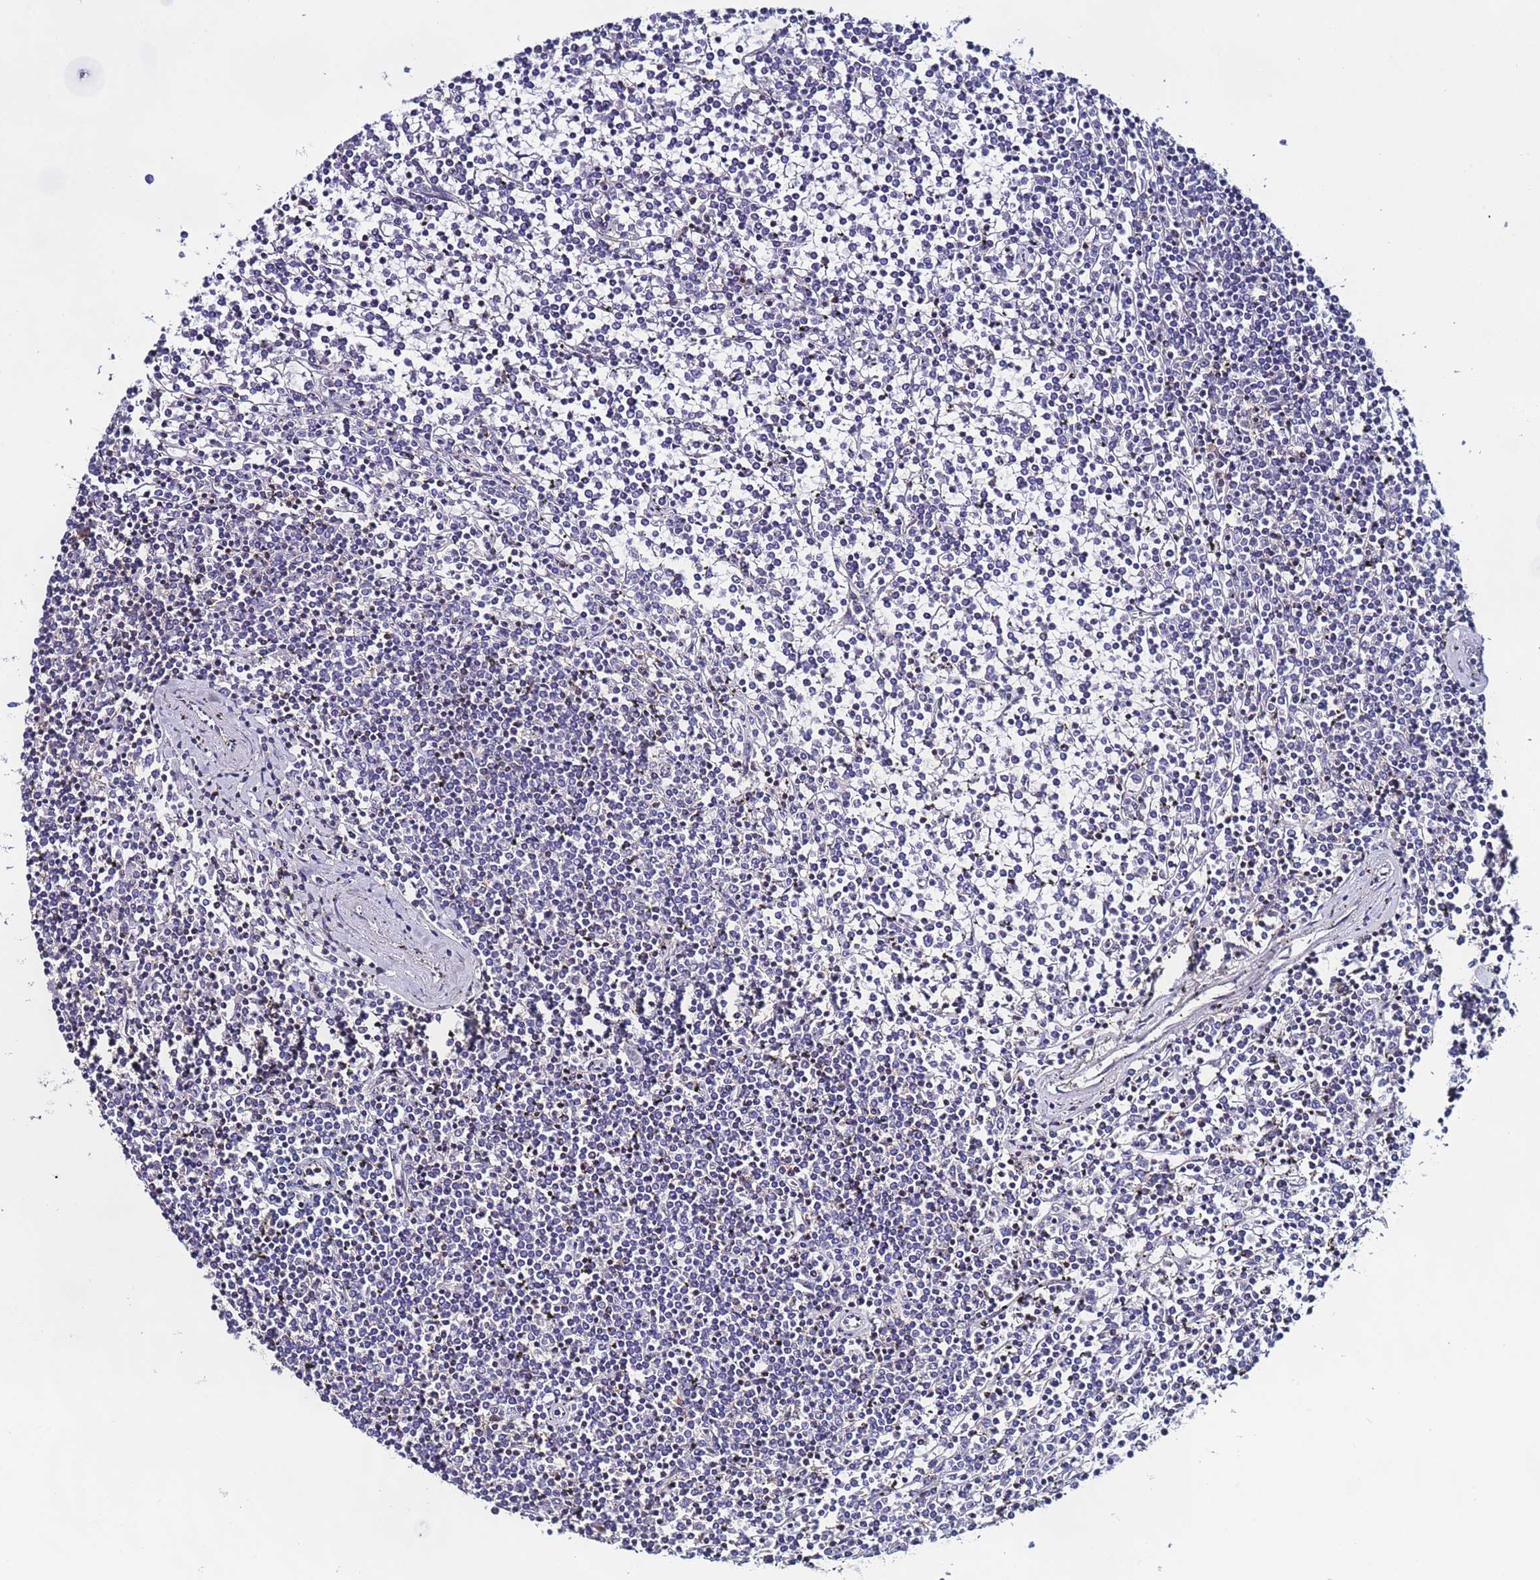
{"staining": {"intensity": "negative", "quantity": "none", "location": "none"}, "tissue": "lymphoma", "cell_type": "Tumor cells", "image_type": "cancer", "snomed": [{"axis": "morphology", "description": "Malignant lymphoma, non-Hodgkin's type, Low grade"}, {"axis": "topography", "description": "Spleen"}], "caption": "Immunohistochemical staining of human lymphoma reveals no significant positivity in tumor cells.", "gene": "TENM3", "patient": {"sex": "female", "age": 19}}